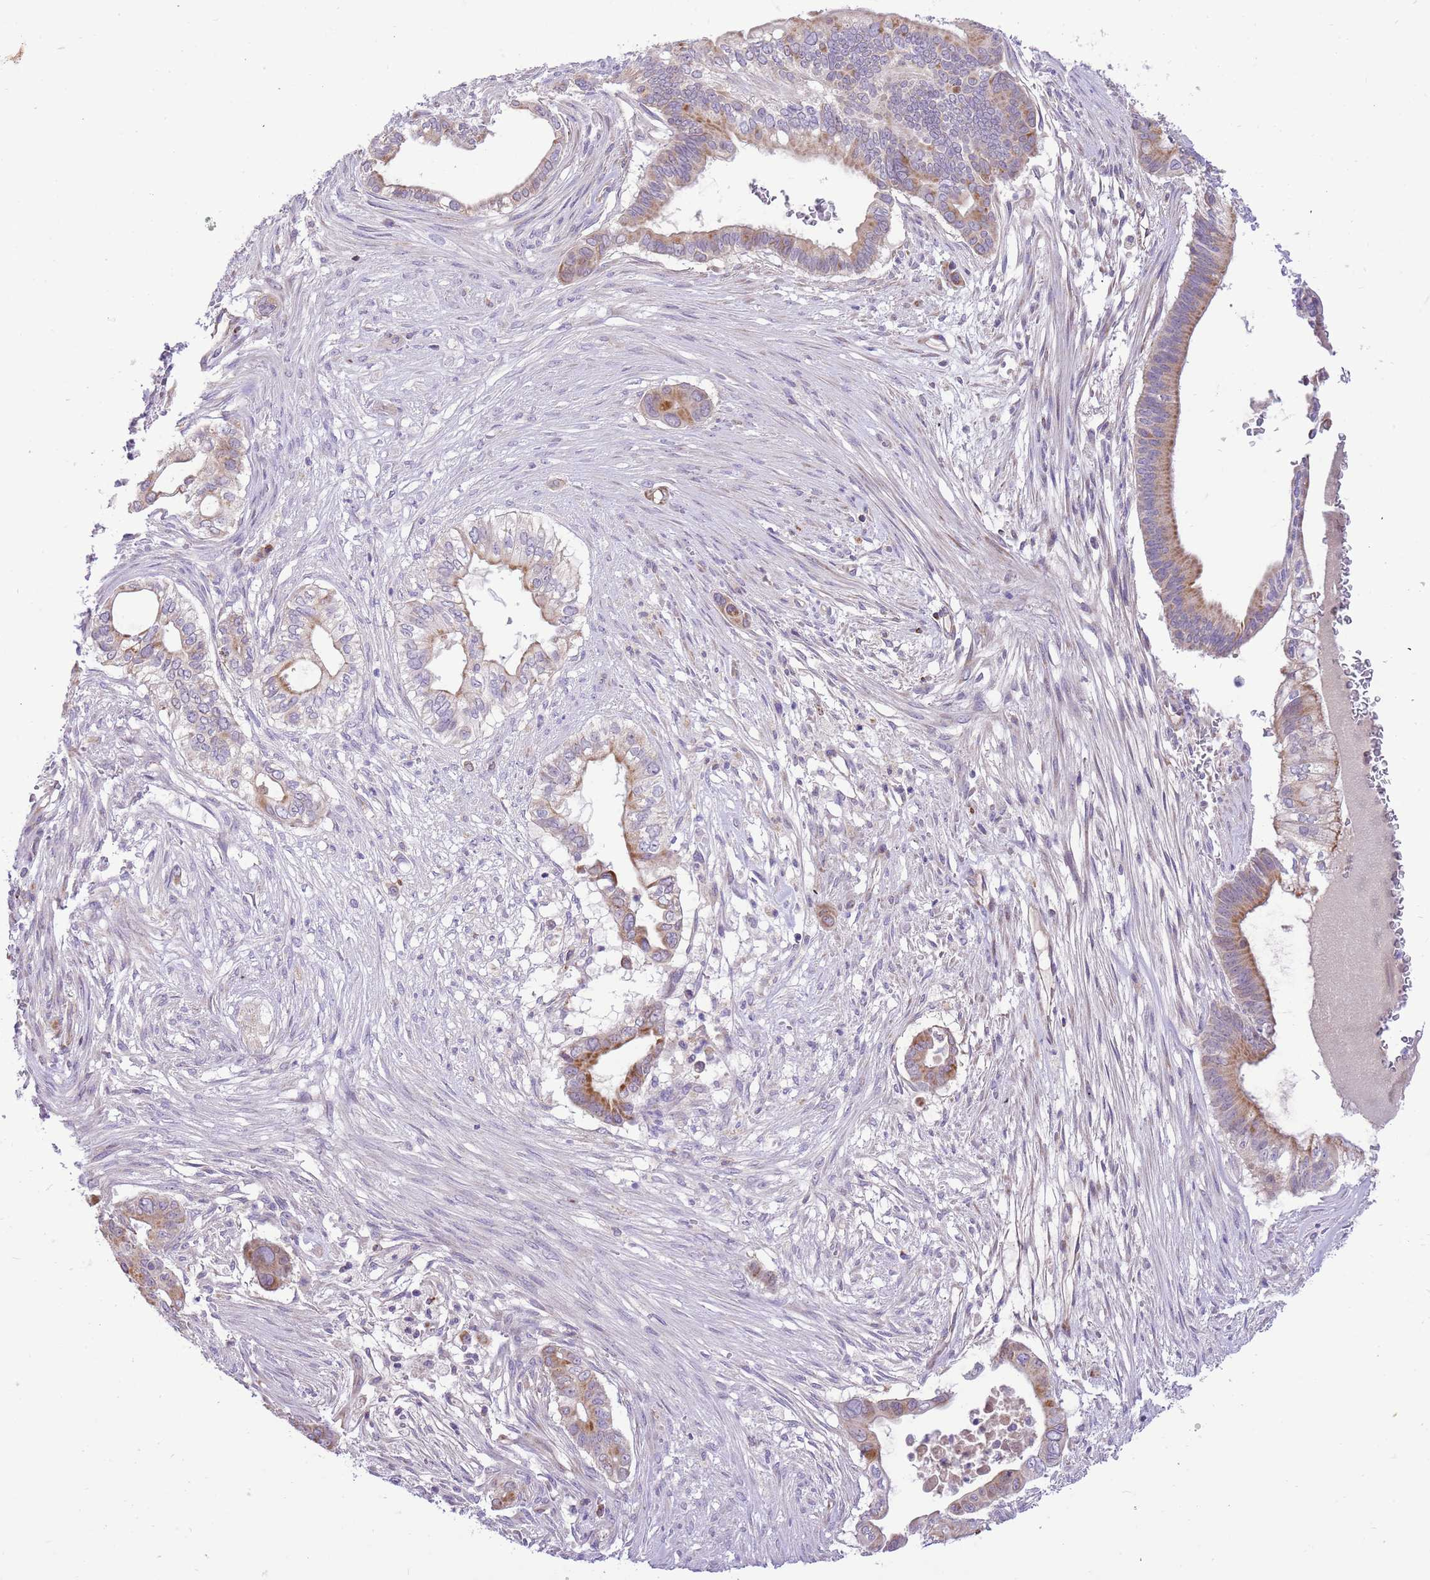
{"staining": {"intensity": "moderate", "quantity": "<25%", "location": "cytoplasmic/membranous"}, "tissue": "pancreatic cancer", "cell_type": "Tumor cells", "image_type": "cancer", "snomed": [{"axis": "morphology", "description": "Adenocarcinoma, NOS"}, {"axis": "topography", "description": "Pancreas"}], "caption": "Immunohistochemistry of pancreatic cancer demonstrates low levels of moderate cytoplasmic/membranous positivity in about <25% of tumor cells. The protein is shown in brown color, while the nuclei are stained blue.", "gene": "COX17", "patient": {"sex": "male", "age": 68}}